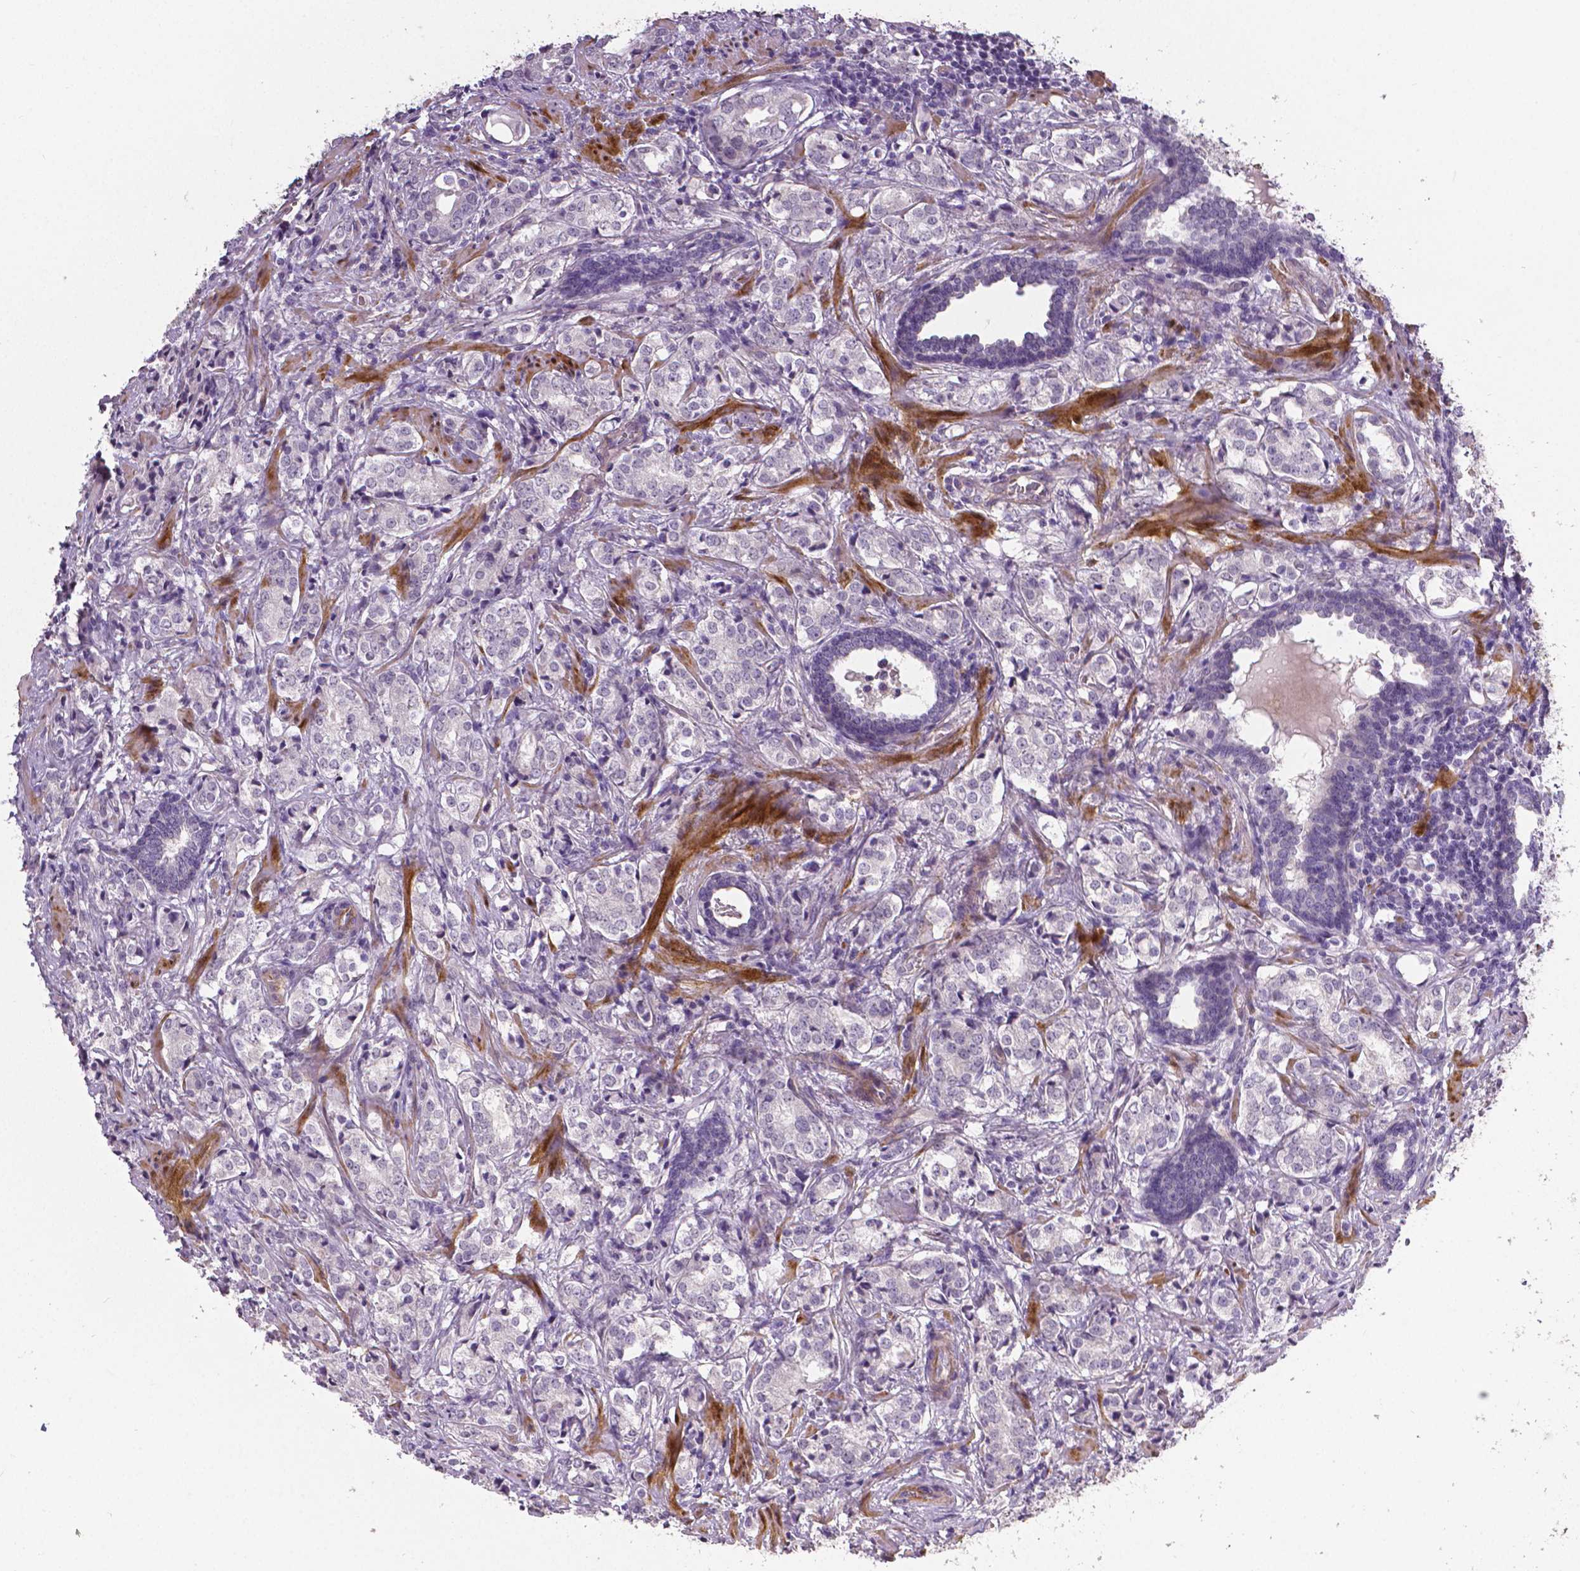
{"staining": {"intensity": "negative", "quantity": "none", "location": "none"}, "tissue": "prostate cancer", "cell_type": "Tumor cells", "image_type": "cancer", "snomed": [{"axis": "morphology", "description": "Adenocarcinoma, NOS"}, {"axis": "topography", "description": "Prostate and seminal vesicle, NOS"}], "caption": "An IHC photomicrograph of prostate cancer (adenocarcinoma) is shown. There is no staining in tumor cells of prostate cancer (adenocarcinoma). (Brightfield microscopy of DAB (3,3'-diaminobenzidine) immunohistochemistry (IHC) at high magnification).", "gene": "FLT1", "patient": {"sex": "male", "age": 63}}